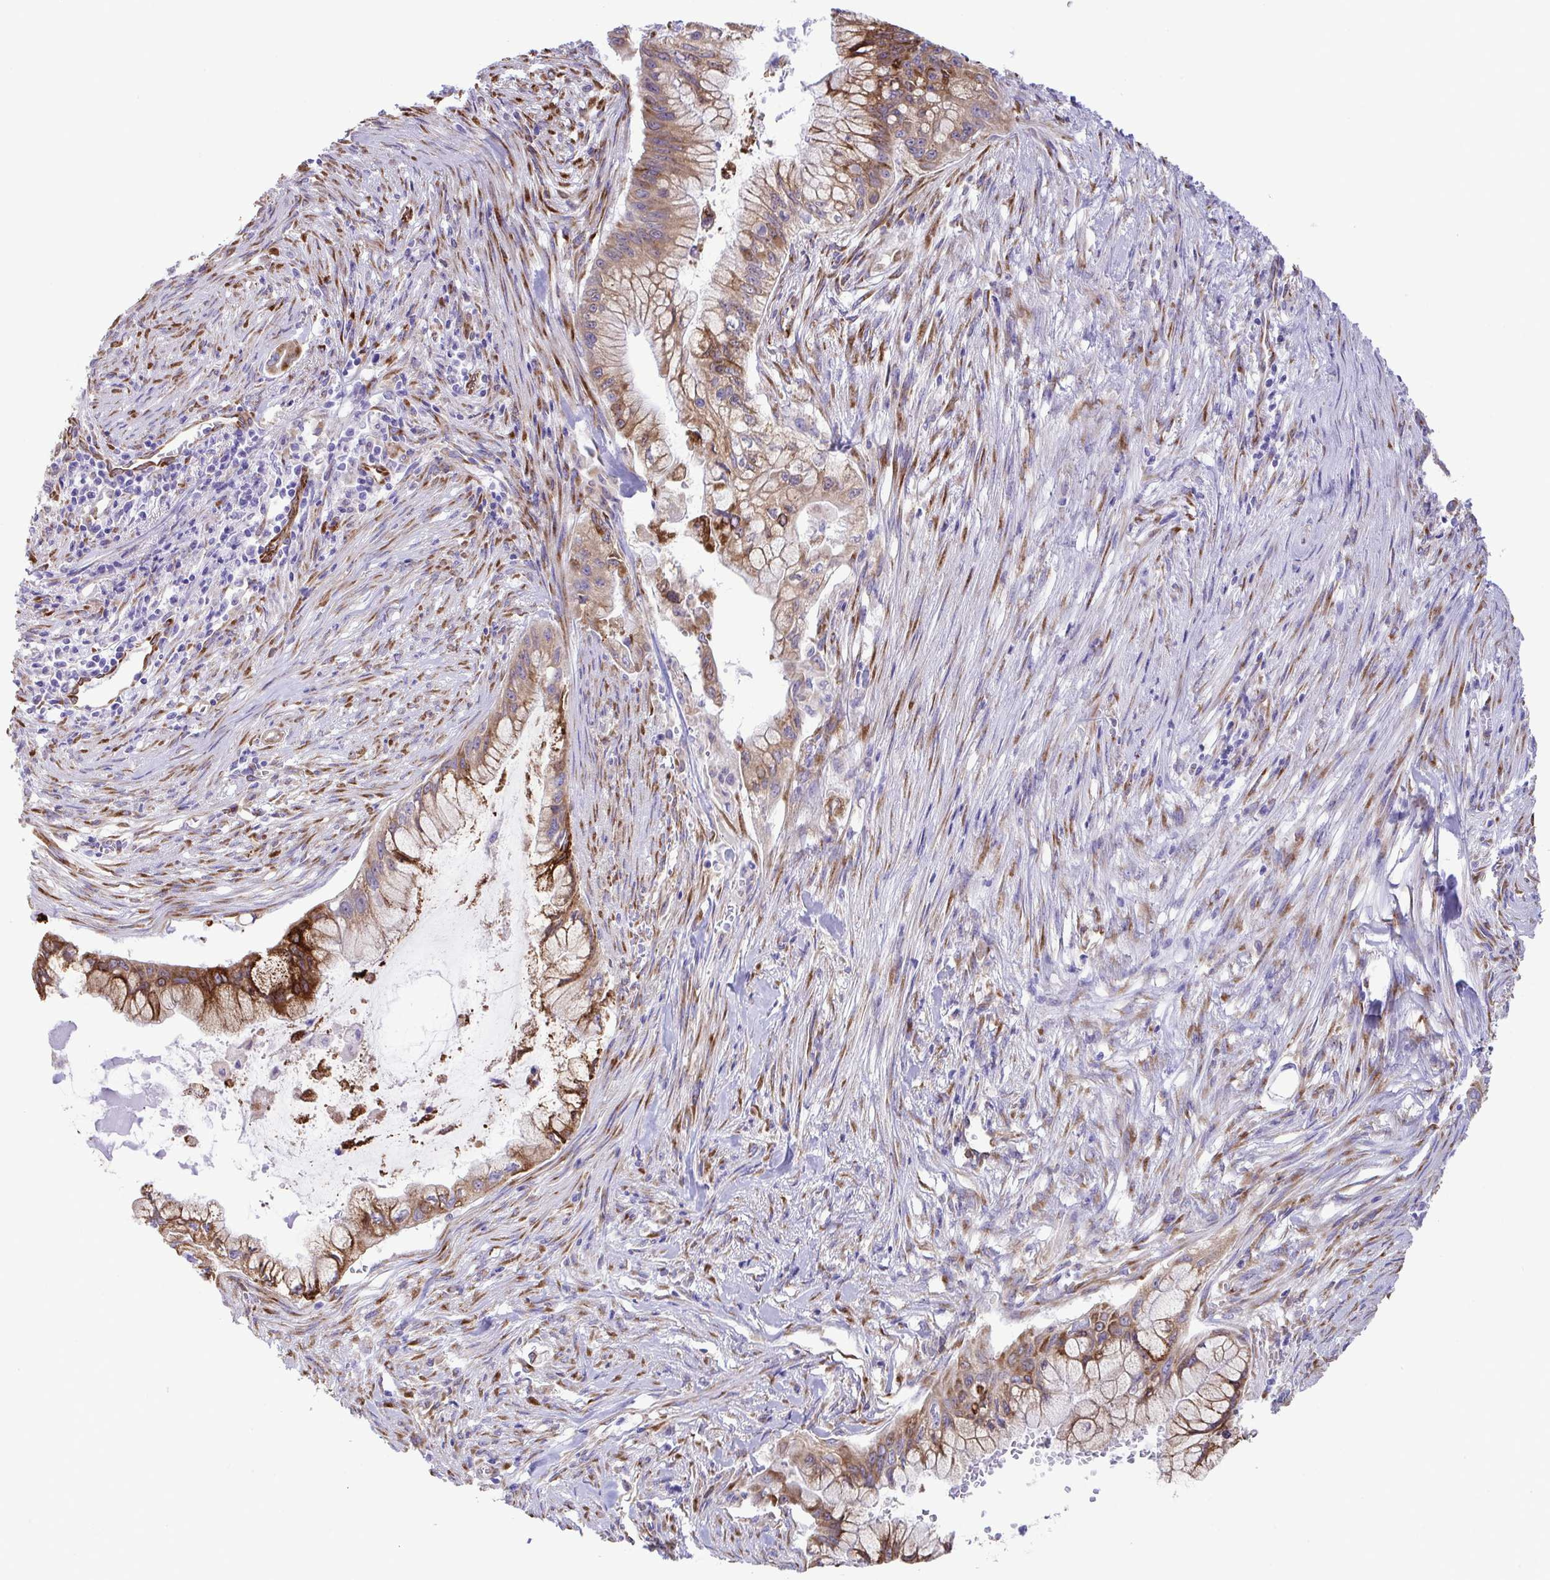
{"staining": {"intensity": "moderate", "quantity": ">75%", "location": "cytoplasmic/membranous"}, "tissue": "pancreatic cancer", "cell_type": "Tumor cells", "image_type": "cancer", "snomed": [{"axis": "morphology", "description": "Adenocarcinoma, NOS"}, {"axis": "topography", "description": "Pancreas"}], "caption": "Pancreatic cancer tissue demonstrates moderate cytoplasmic/membranous expression in approximately >75% of tumor cells, visualized by immunohistochemistry.", "gene": "ASPH", "patient": {"sex": "male", "age": 48}}